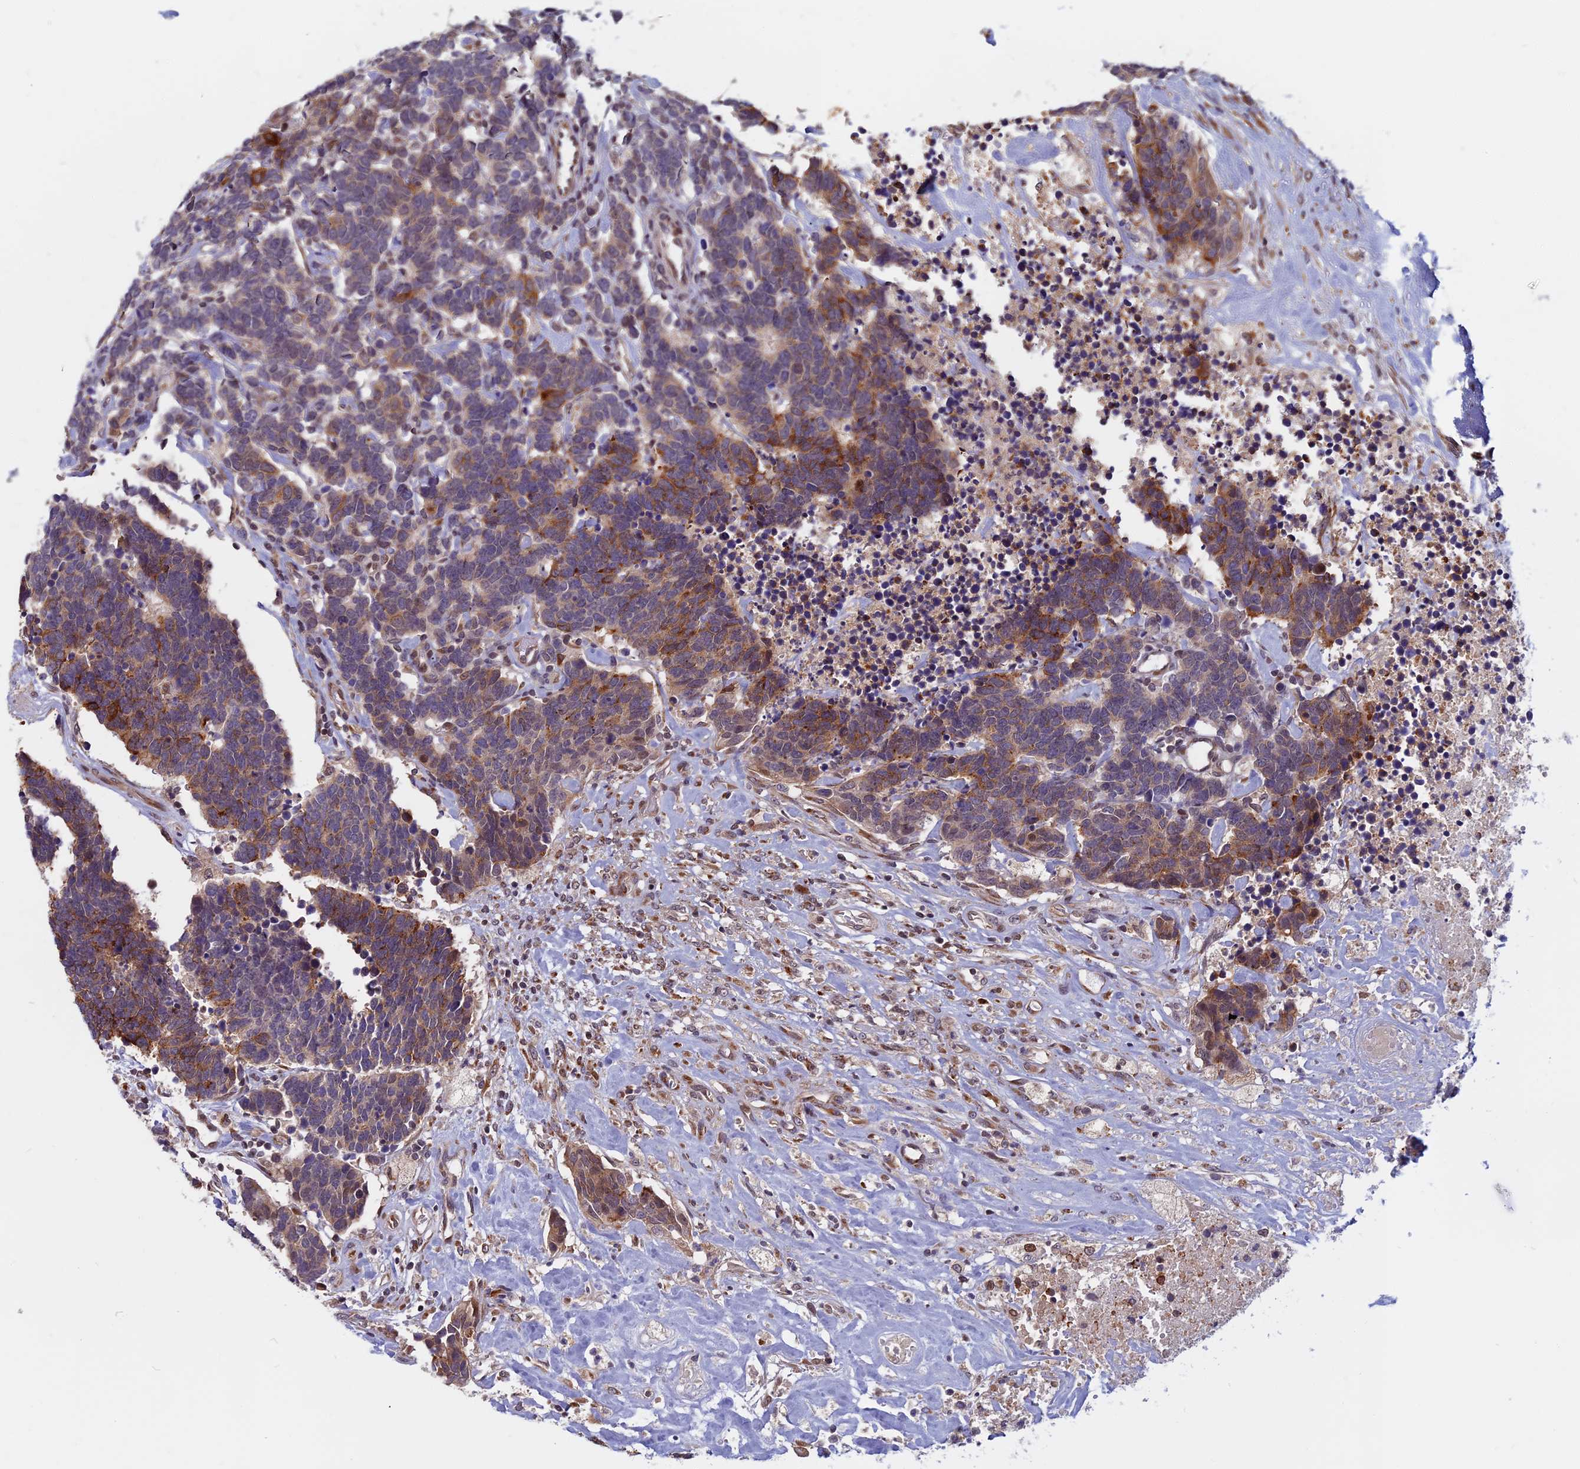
{"staining": {"intensity": "moderate", "quantity": "25%-75%", "location": "cytoplasmic/membranous"}, "tissue": "carcinoid", "cell_type": "Tumor cells", "image_type": "cancer", "snomed": [{"axis": "morphology", "description": "Carcinoma, NOS"}, {"axis": "morphology", "description": "Carcinoid, malignant, NOS"}, {"axis": "topography", "description": "Urinary bladder"}], "caption": "This micrograph displays carcinoma stained with immunohistochemistry (IHC) to label a protein in brown. The cytoplasmic/membranous of tumor cells show moderate positivity for the protein. Nuclei are counter-stained blue.", "gene": "CCDC113", "patient": {"sex": "male", "age": 57}}